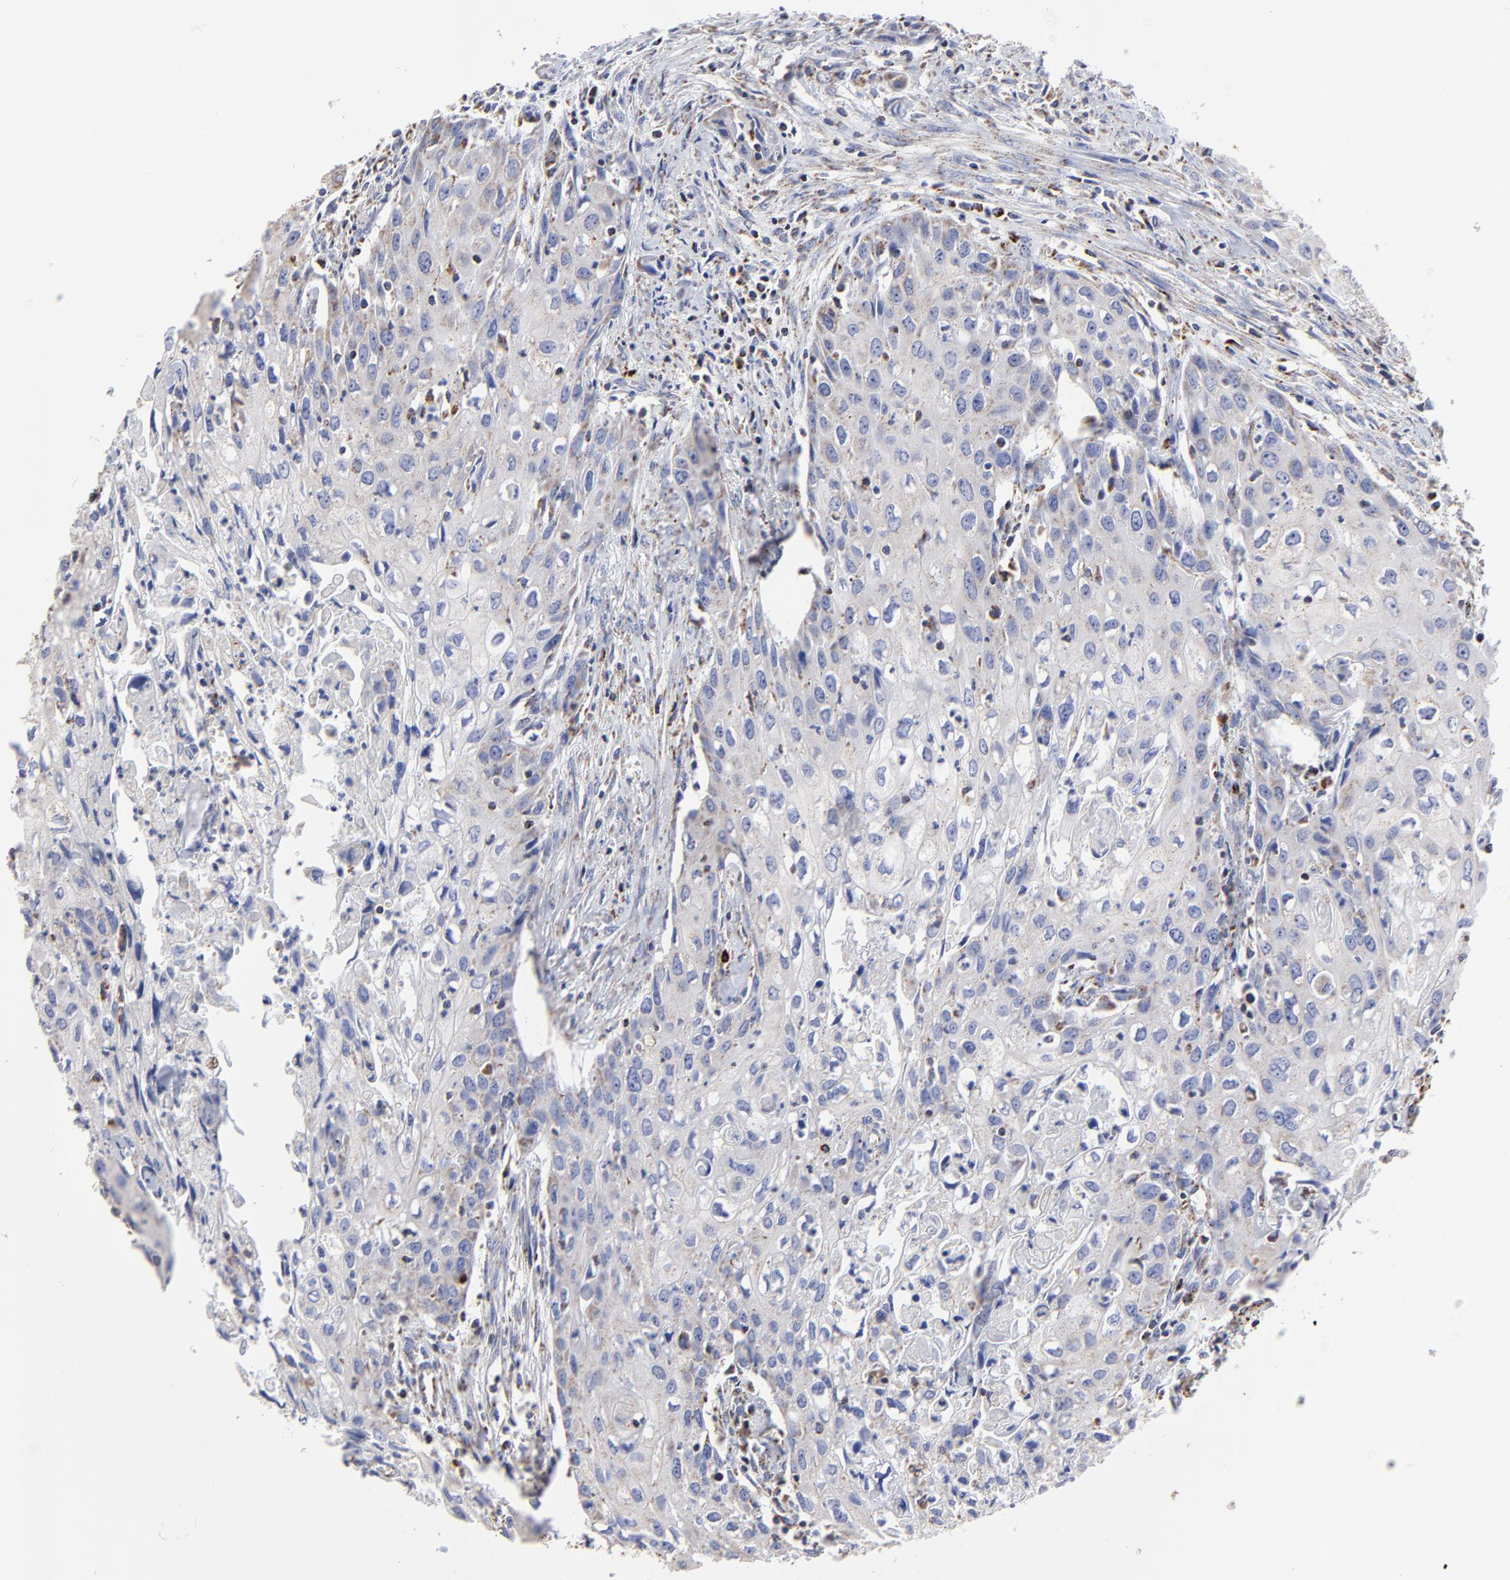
{"staining": {"intensity": "weak", "quantity": "25%-75%", "location": "cytoplasmic/membranous"}, "tissue": "urothelial cancer", "cell_type": "Tumor cells", "image_type": "cancer", "snomed": [{"axis": "morphology", "description": "Urothelial carcinoma, High grade"}, {"axis": "topography", "description": "Urinary bladder"}], "caption": "A high-resolution image shows IHC staining of high-grade urothelial carcinoma, which exhibits weak cytoplasmic/membranous staining in approximately 25%-75% of tumor cells. The protein is stained brown, and the nuclei are stained in blue (DAB IHC with brightfield microscopy, high magnification).", "gene": "PINK1", "patient": {"sex": "male", "age": 54}}